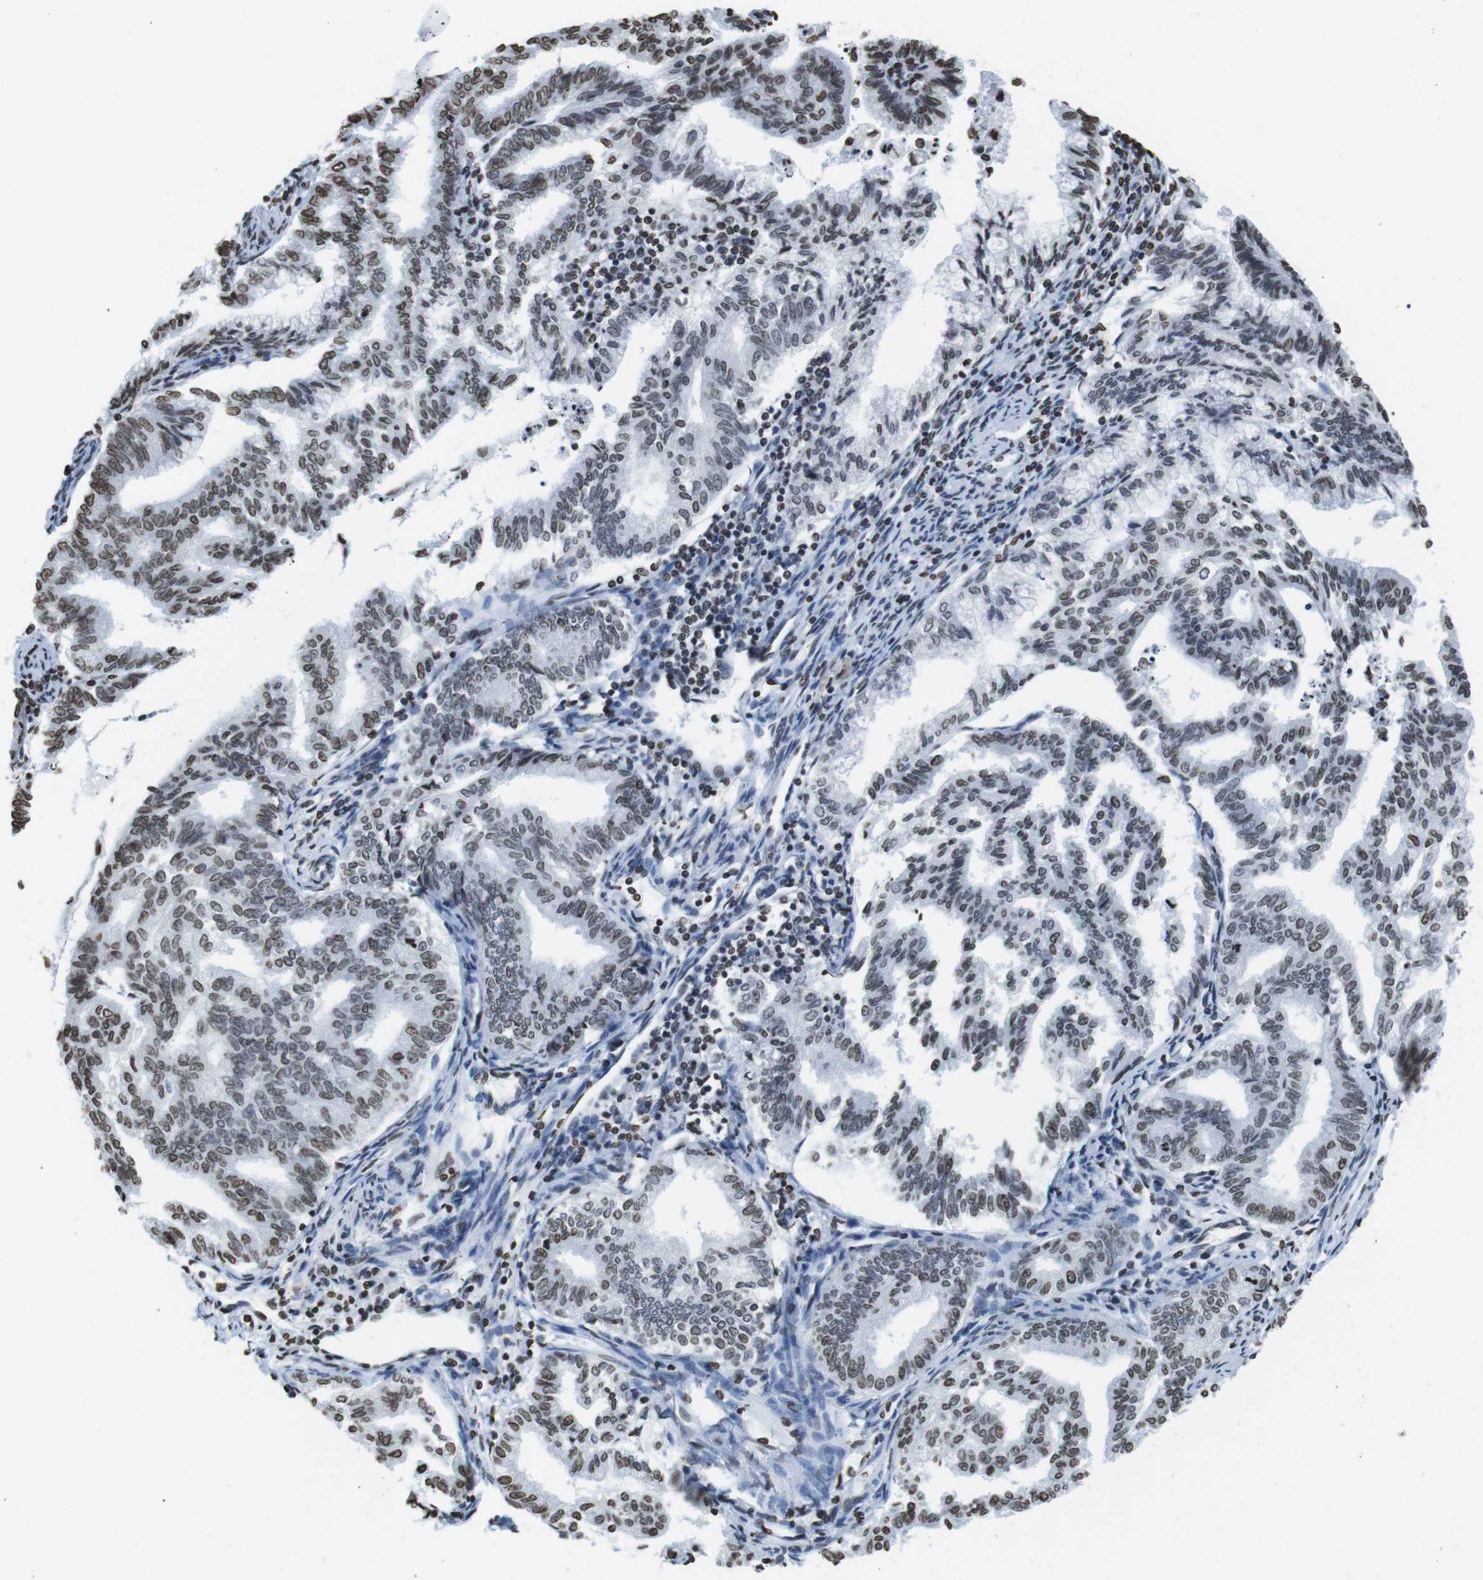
{"staining": {"intensity": "moderate", "quantity": ">75%", "location": "nuclear"}, "tissue": "endometrial cancer", "cell_type": "Tumor cells", "image_type": "cancer", "snomed": [{"axis": "morphology", "description": "Adenocarcinoma, NOS"}, {"axis": "topography", "description": "Endometrium"}], "caption": "Immunohistochemistry photomicrograph of neoplastic tissue: endometrial cancer (adenocarcinoma) stained using IHC displays medium levels of moderate protein expression localized specifically in the nuclear of tumor cells, appearing as a nuclear brown color.", "gene": "BSX", "patient": {"sex": "female", "age": 79}}